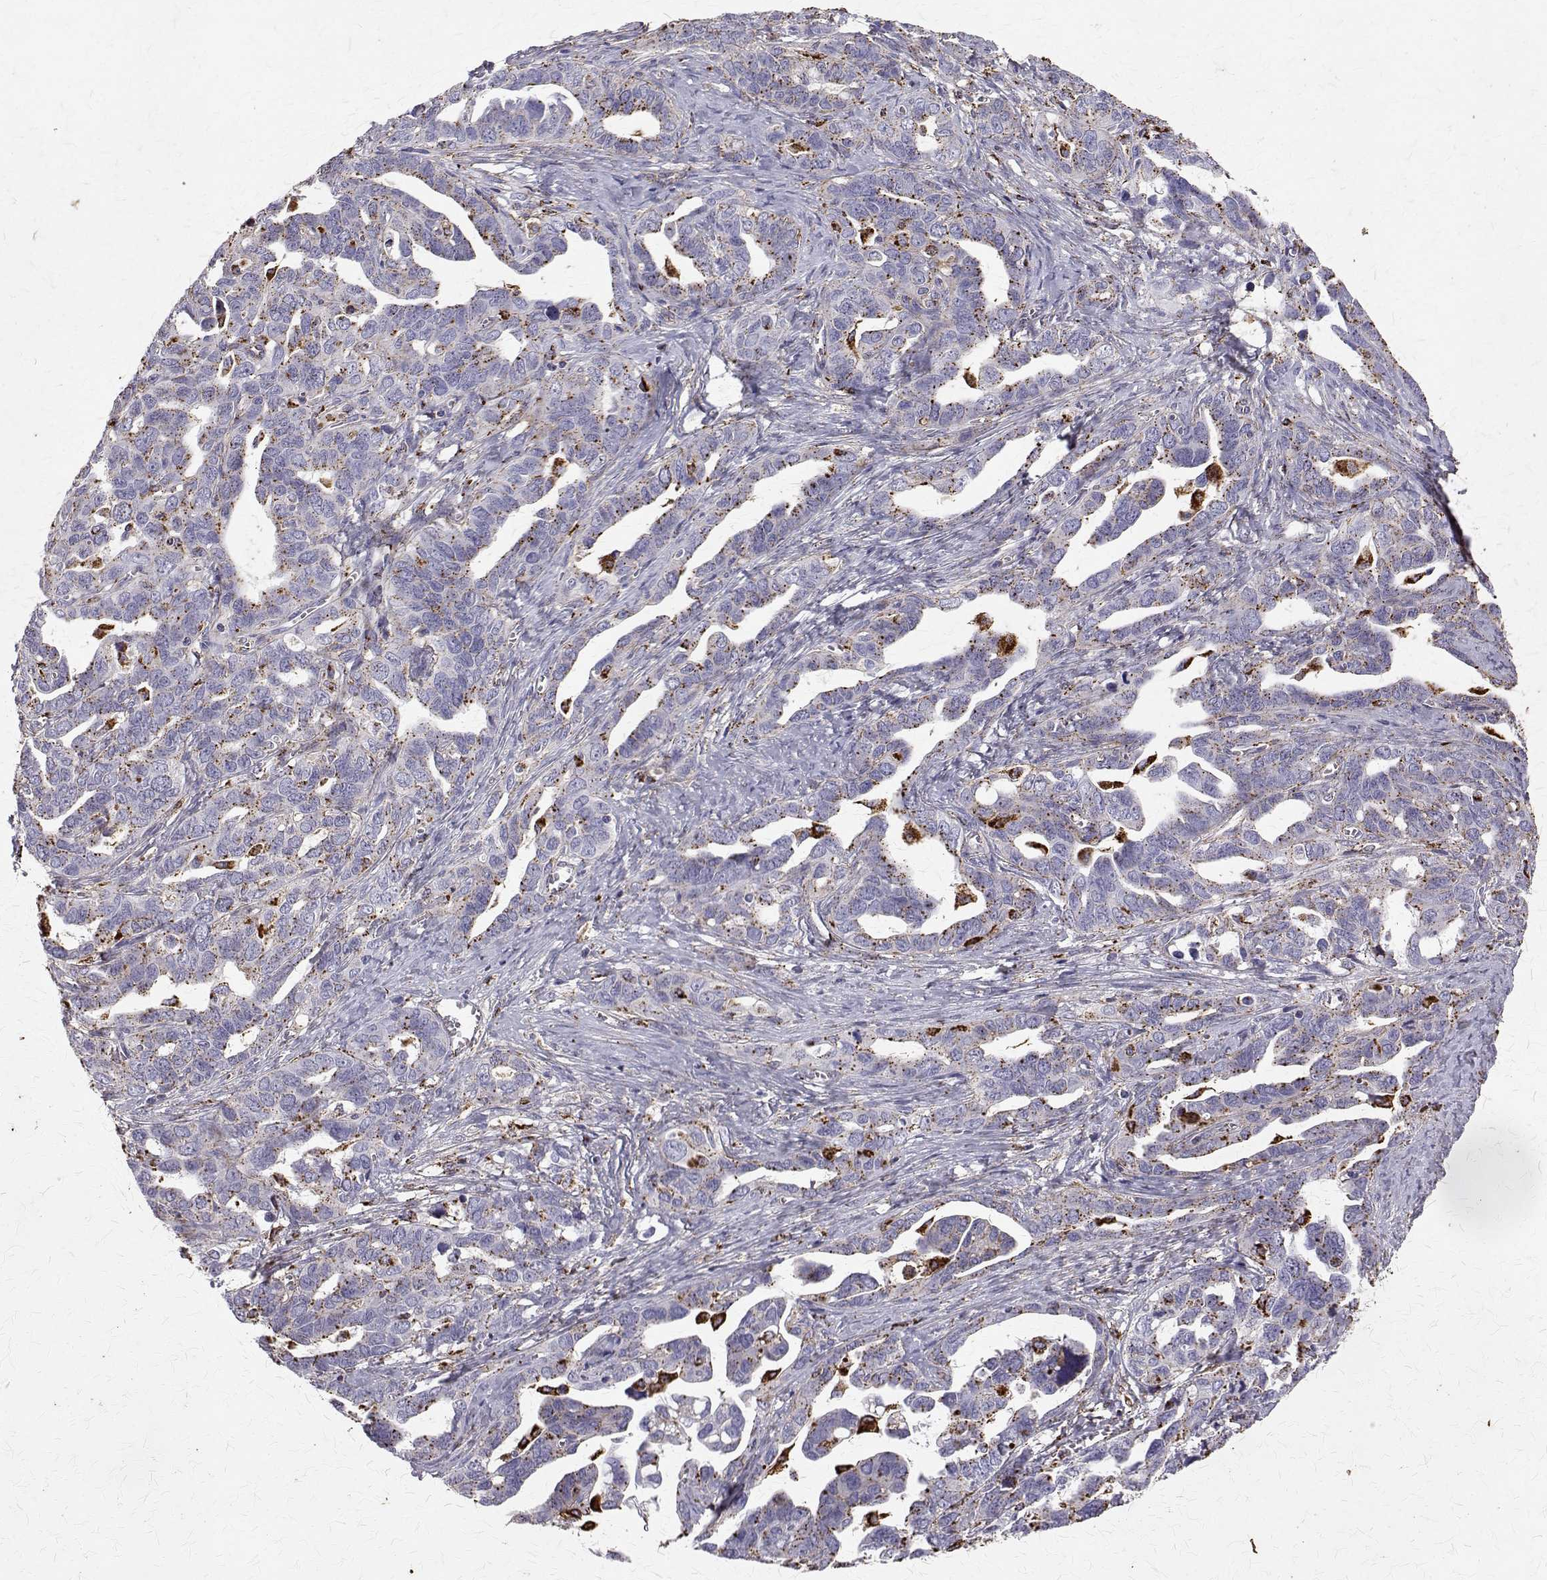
{"staining": {"intensity": "negative", "quantity": "none", "location": "none"}, "tissue": "ovarian cancer", "cell_type": "Tumor cells", "image_type": "cancer", "snomed": [{"axis": "morphology", "description": "Cystadenocarcinoma, serous, NOS"}, {"axis": "topography", "description": "Ovary"}], "caption": "A histopathology image of ovarian cancer stained for a protein displays no brown staining in tumor cells.", "gene": "TPP1", "patient": {"sex": "female", "age": 69}}